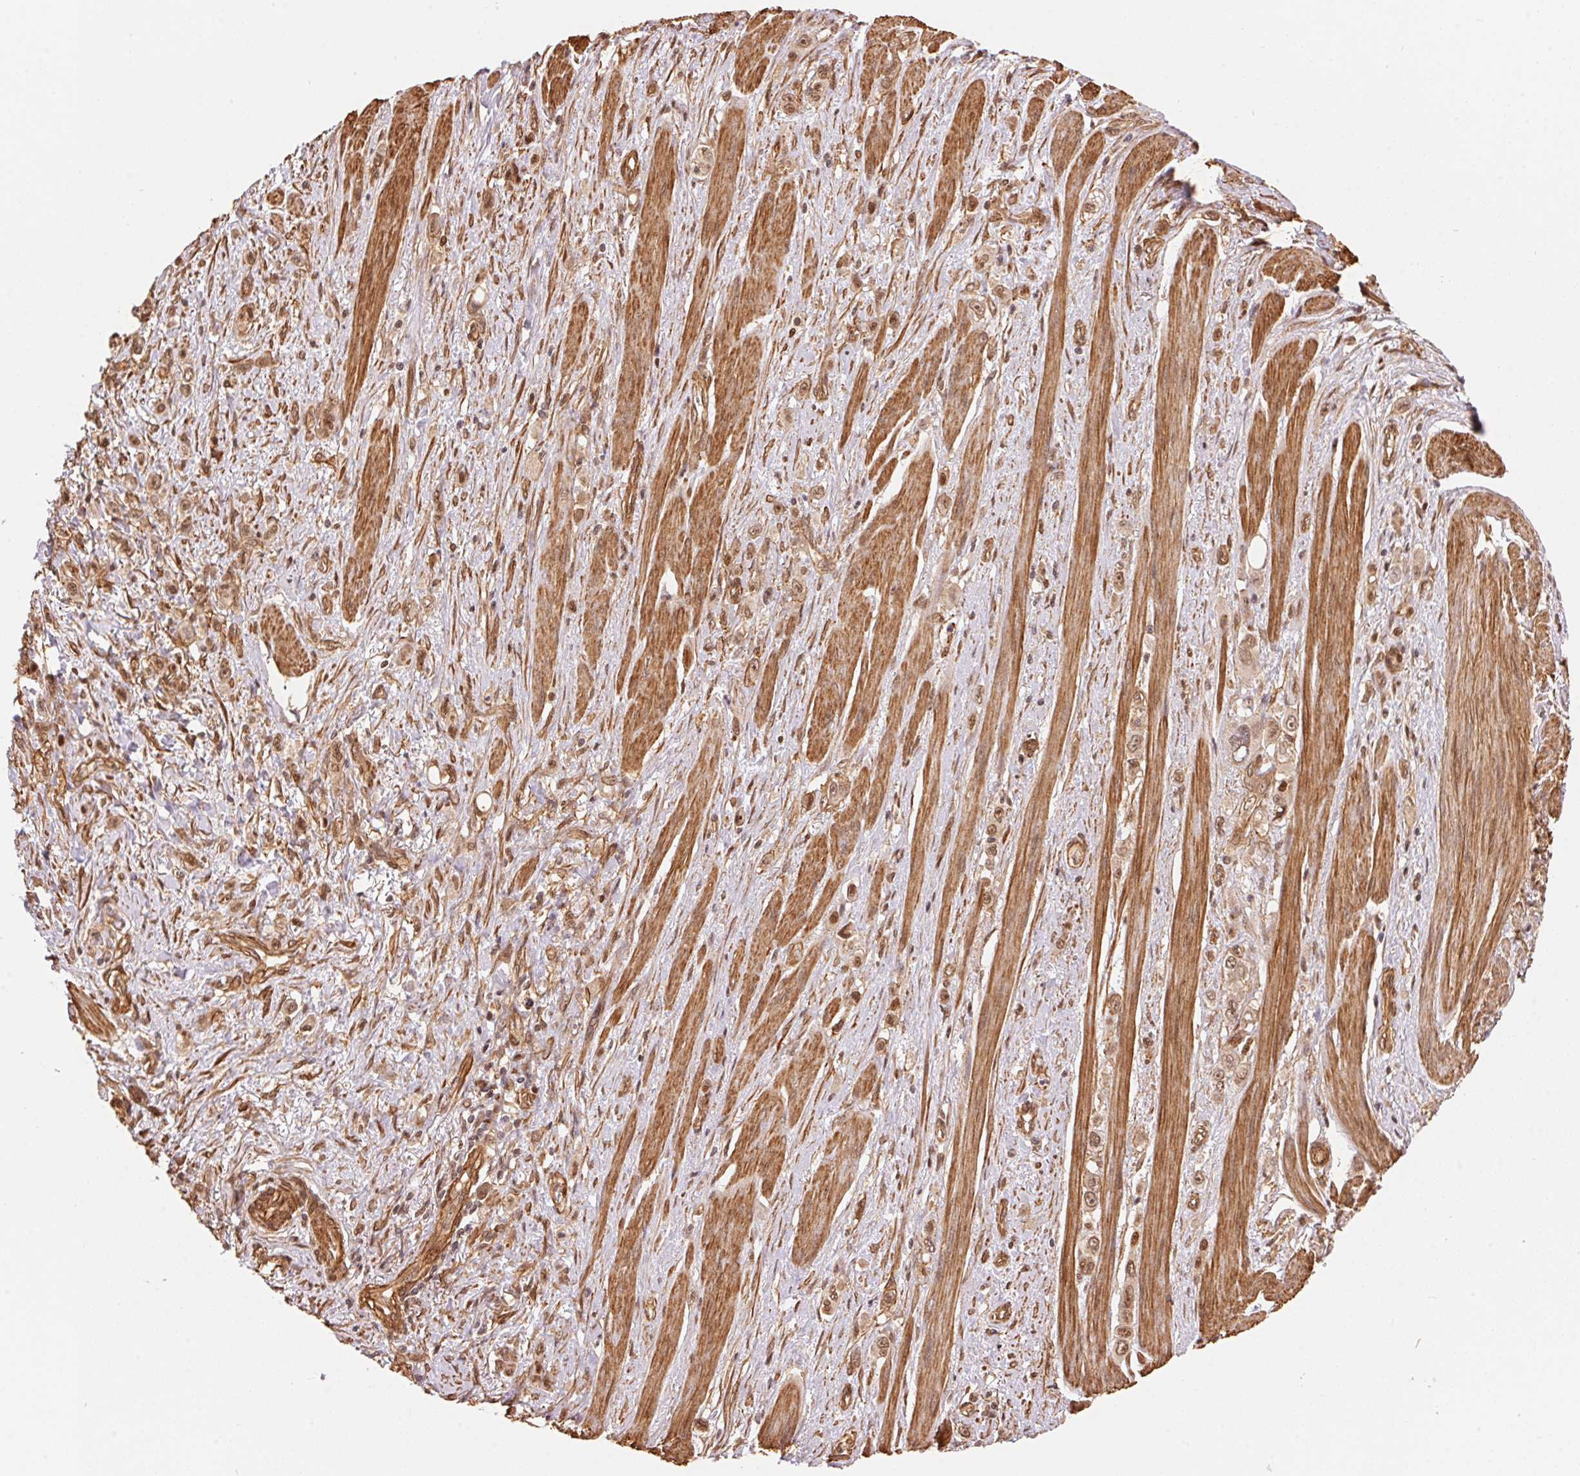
{"staining": {"intensity": "moderate", "quantity": "25%-75%", "location": "nuclear"}, "tissue": "stomach cancer", "cell_type": "Tumor cells", "image_type": "cancer", "snomed": [{"axis": "morphology", "description": "Adenocarcinoma, NOS"}, {"axis": "topography", "description": "Stomach, upper"}], "caption": "Immunohistochemistry (DAB) staining of stomach cancer demonstrates moderate nuclear protein positivity in about 25%-75% of tumor cells.", "gene": "TNIP2", "patient": {"sex": "male", "age": 75}}